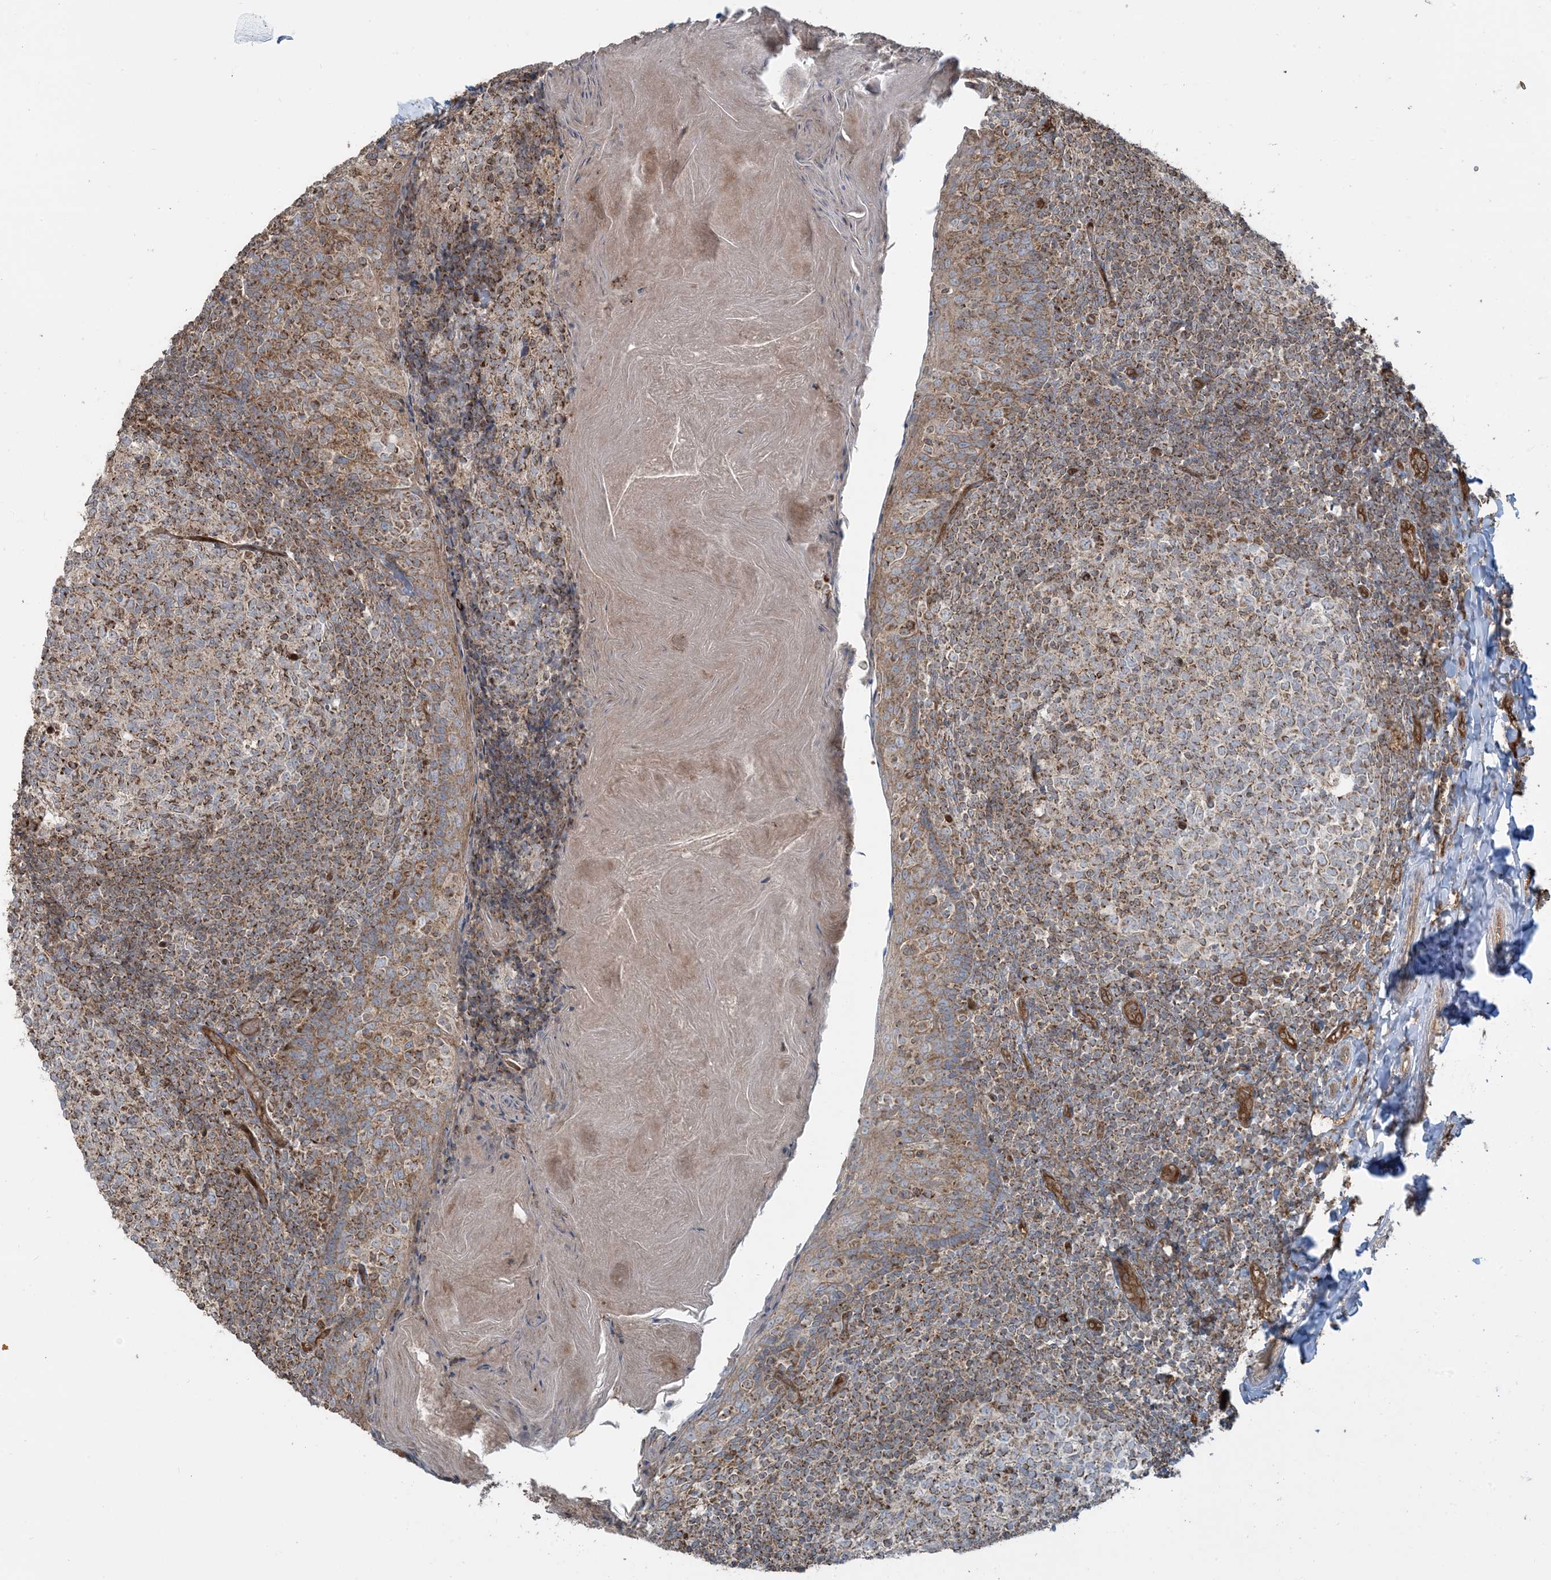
{"staining": {"intensity": "moderate", "quantity": "25%-75%", "location": "cytoplasmic/membranous"}, "tissue": "tonsil", "cell_type": "Germinal center cells", "image_type": "normal", "snomed": [{"axis": "morphology", "description": "Normal tissue, NOS"}, {"axis": "topography", "description": "Tonsil"}], "caption": "This is a photomicrograph of IHC staining of unremarkable tonsil, which shows moderate expression in the cytoplasmic/membranous of germinal center cells.", "gene": "PPM1F", "patient": {"sex": "female", "age": 19}}